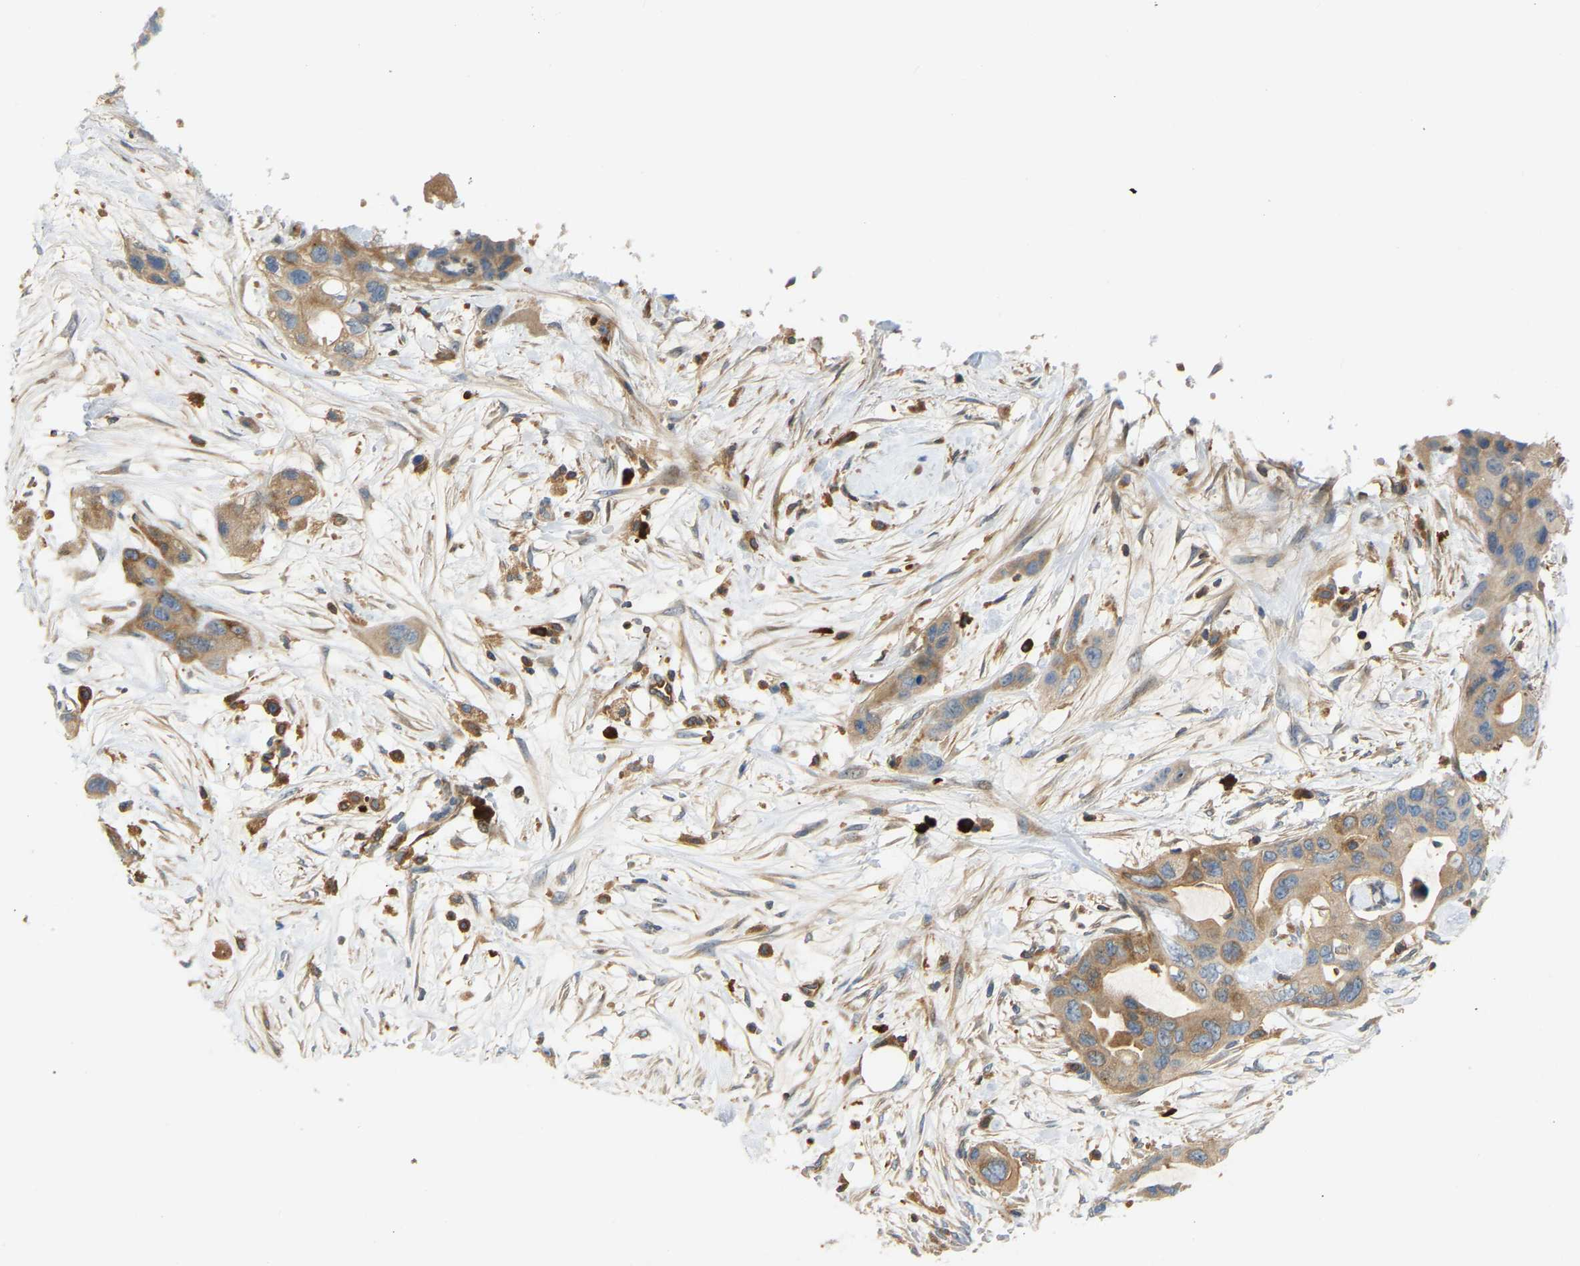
{"staining": {"intensity": "moderate", "quantity": ">75%", "location": "cytoplasmic/membranous"}, "tissue": "pancreatic cancer", "cell_type": "Tumor cells", "image_type": "cancer", "snomed": [{"axis": "morphology", "description": "Adenocarcinoma, NOS"}, {"axis": "topography", "description": "Pancreas"}], "caption": "An image of pancreatic adenocarcinoma stained for a protein demonstrates moderate cytoplasmic/membranous brown staining in tumor cells. Using DAB (3,3'-diaminobenzidine) (brown) and hematoxylin (blue) stains, captured at high magnification using brightfield microscopy.", "gene": "PLCG2", "patient": {"sex": "female", "age": 71}}